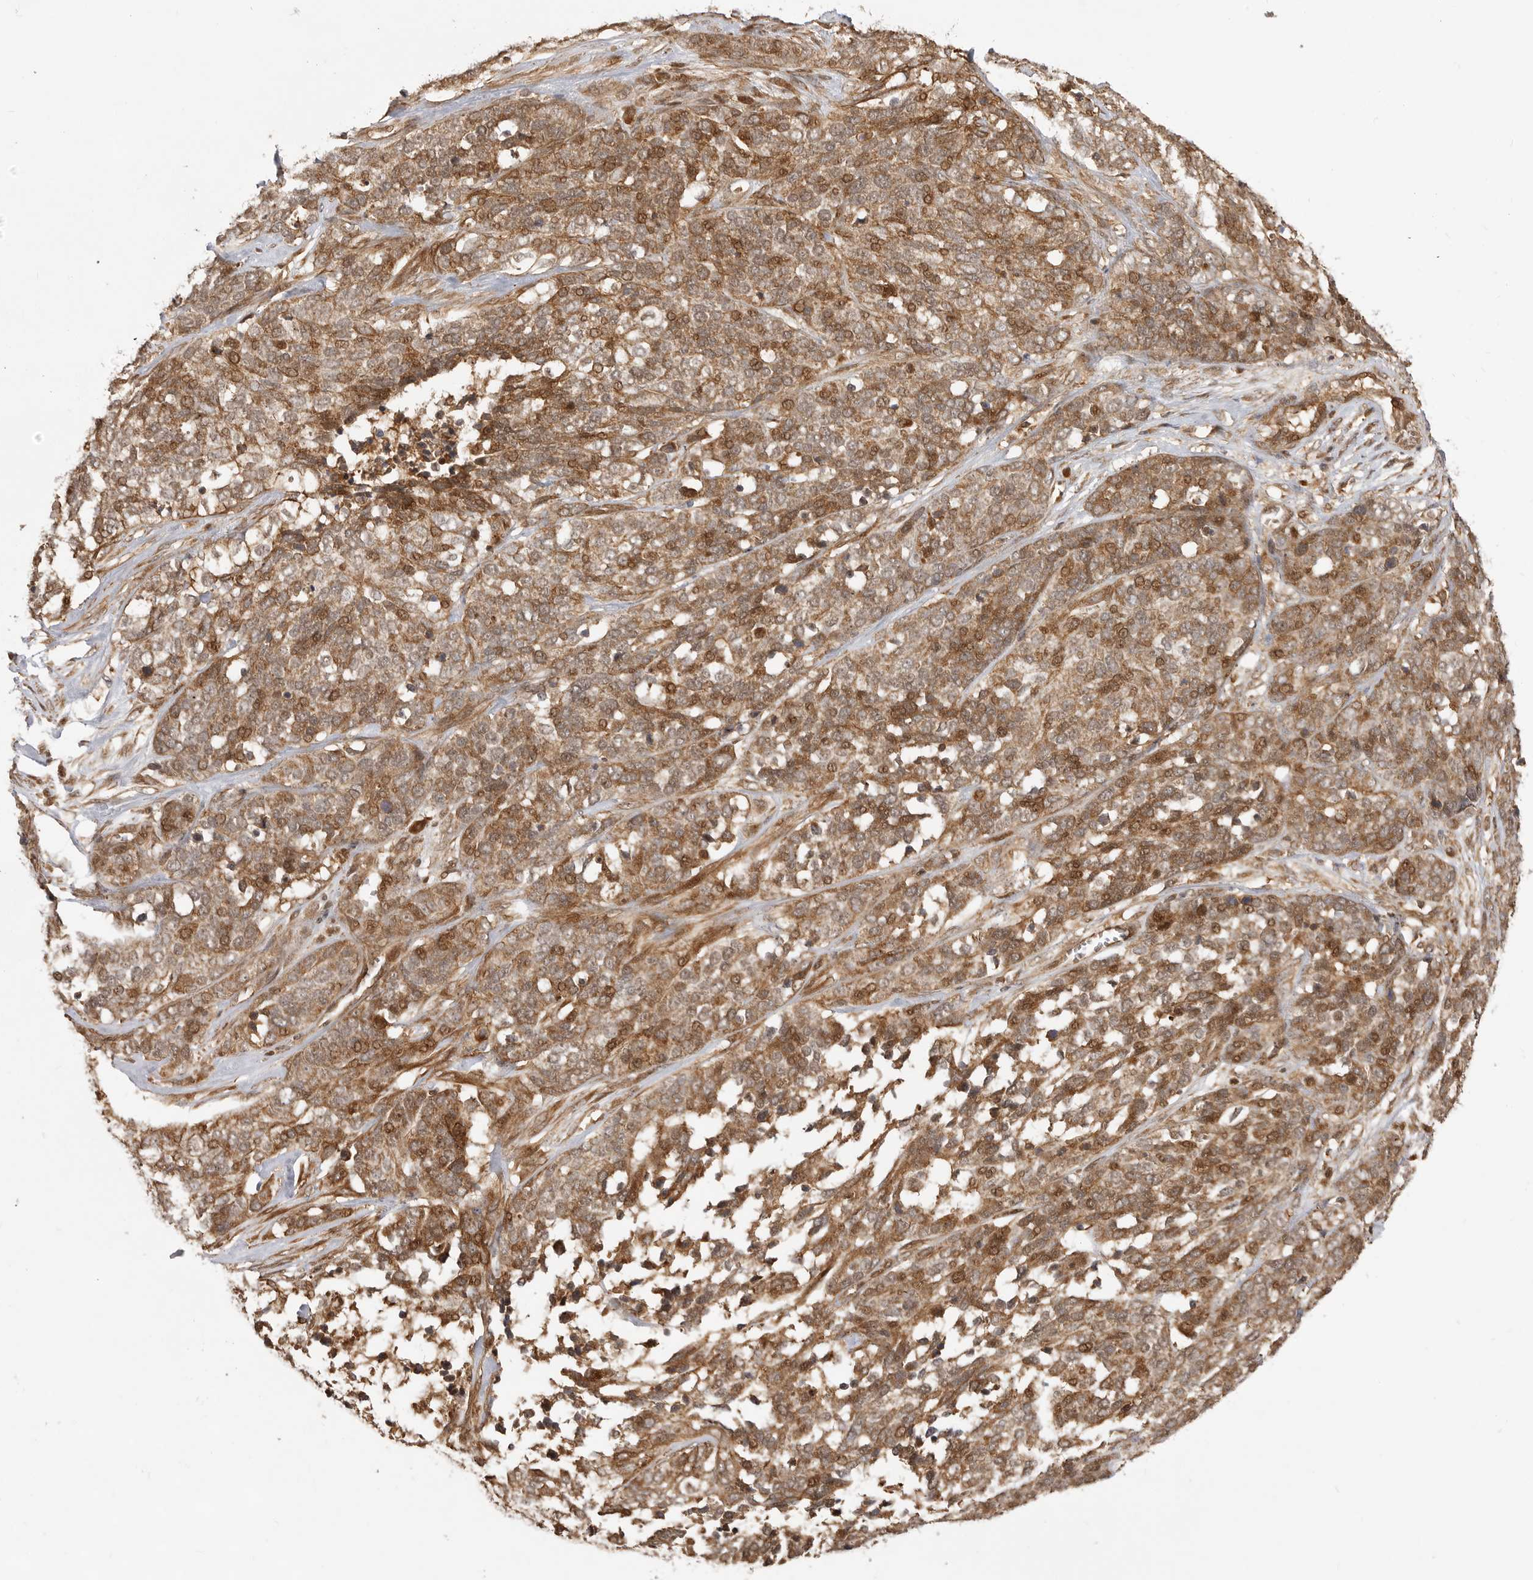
{"staining": {"intensity": "moderate", "quantity": ">75%", "location": "cytoplasmic/membranous,nuclear"}, "tissue": "ovarian cancer", "cell_type": "Tumor cells", "image_type": "cancer", "snomed": [{"axis": "morphology", "description": "Cystadenocarcinoma, serous, NOS"}, {"axis": "topography", "description": "Ovary"}], "caption": "Brown immunohistochemical staining in human ovarian serous cystadenocarcinoma exhibits moderate cytoplasmic/membranous and nuclear expression in approximately >75% of tumor cells.", "gene": "ADPRS", "patient": {"sex": "female", "age": 44}}